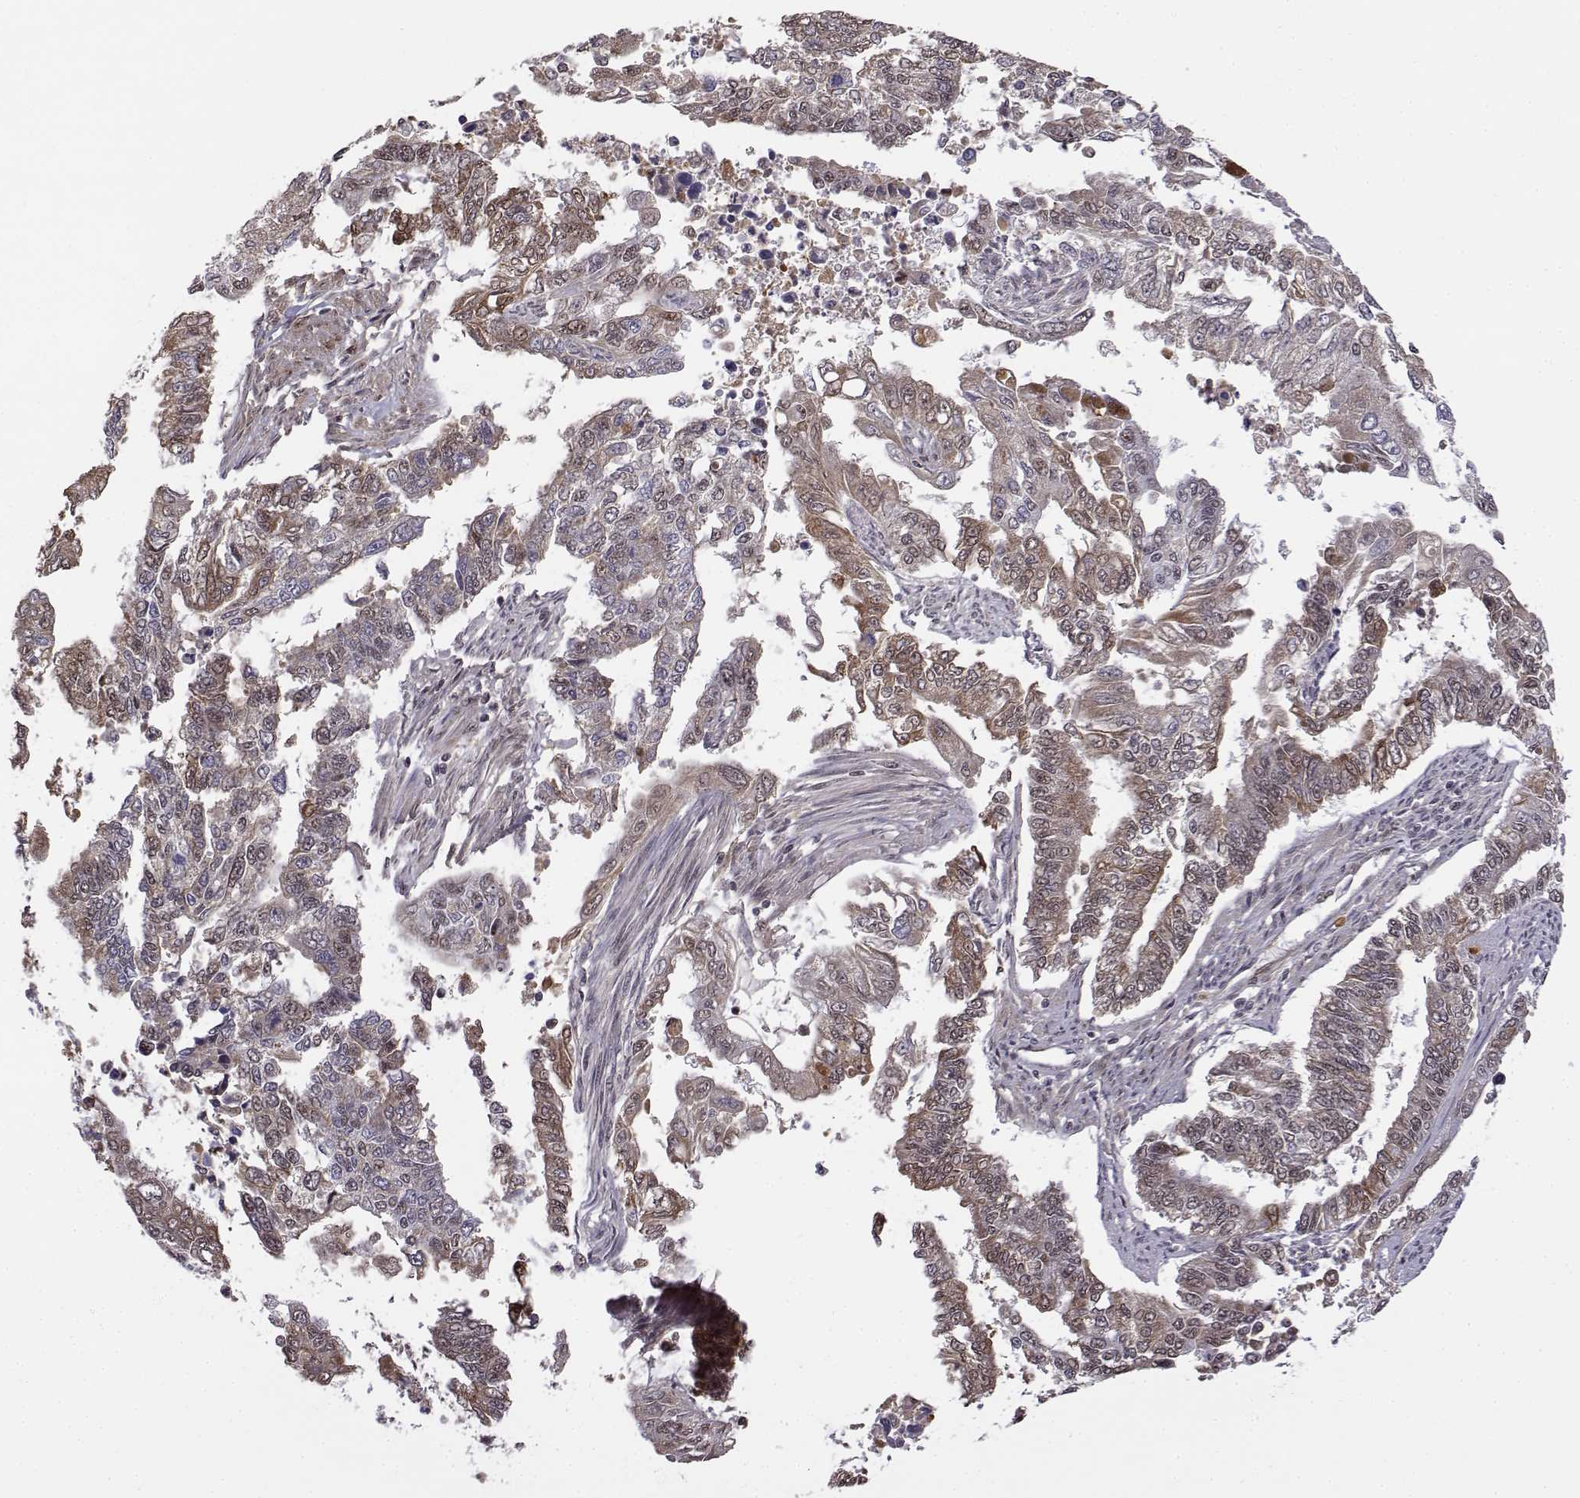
{"staining": {"intensity": "weak", "quantity": "25%-75%", "location": "cytoplasmic/membranous,nuclear"}, "tissue": "endometrial cancer", "cell_type": "Tumor cells", "image_type": "cancer", "snomed": [{"axis": "morphology", "description": "Adenocarcinoma, NOS"}, {"axis": "topography", "description": "Uterus"}], "caption": "Approximately 25%-75% of tumor cells in human adenocarcinoma (endometrial) reveal weak cytoplasmic/membranous and nuclear protein expression as visualized by brown immunohistochemical staining.", "gene": "ITGA7", "patient": {"sex": "female", "age": 59}}